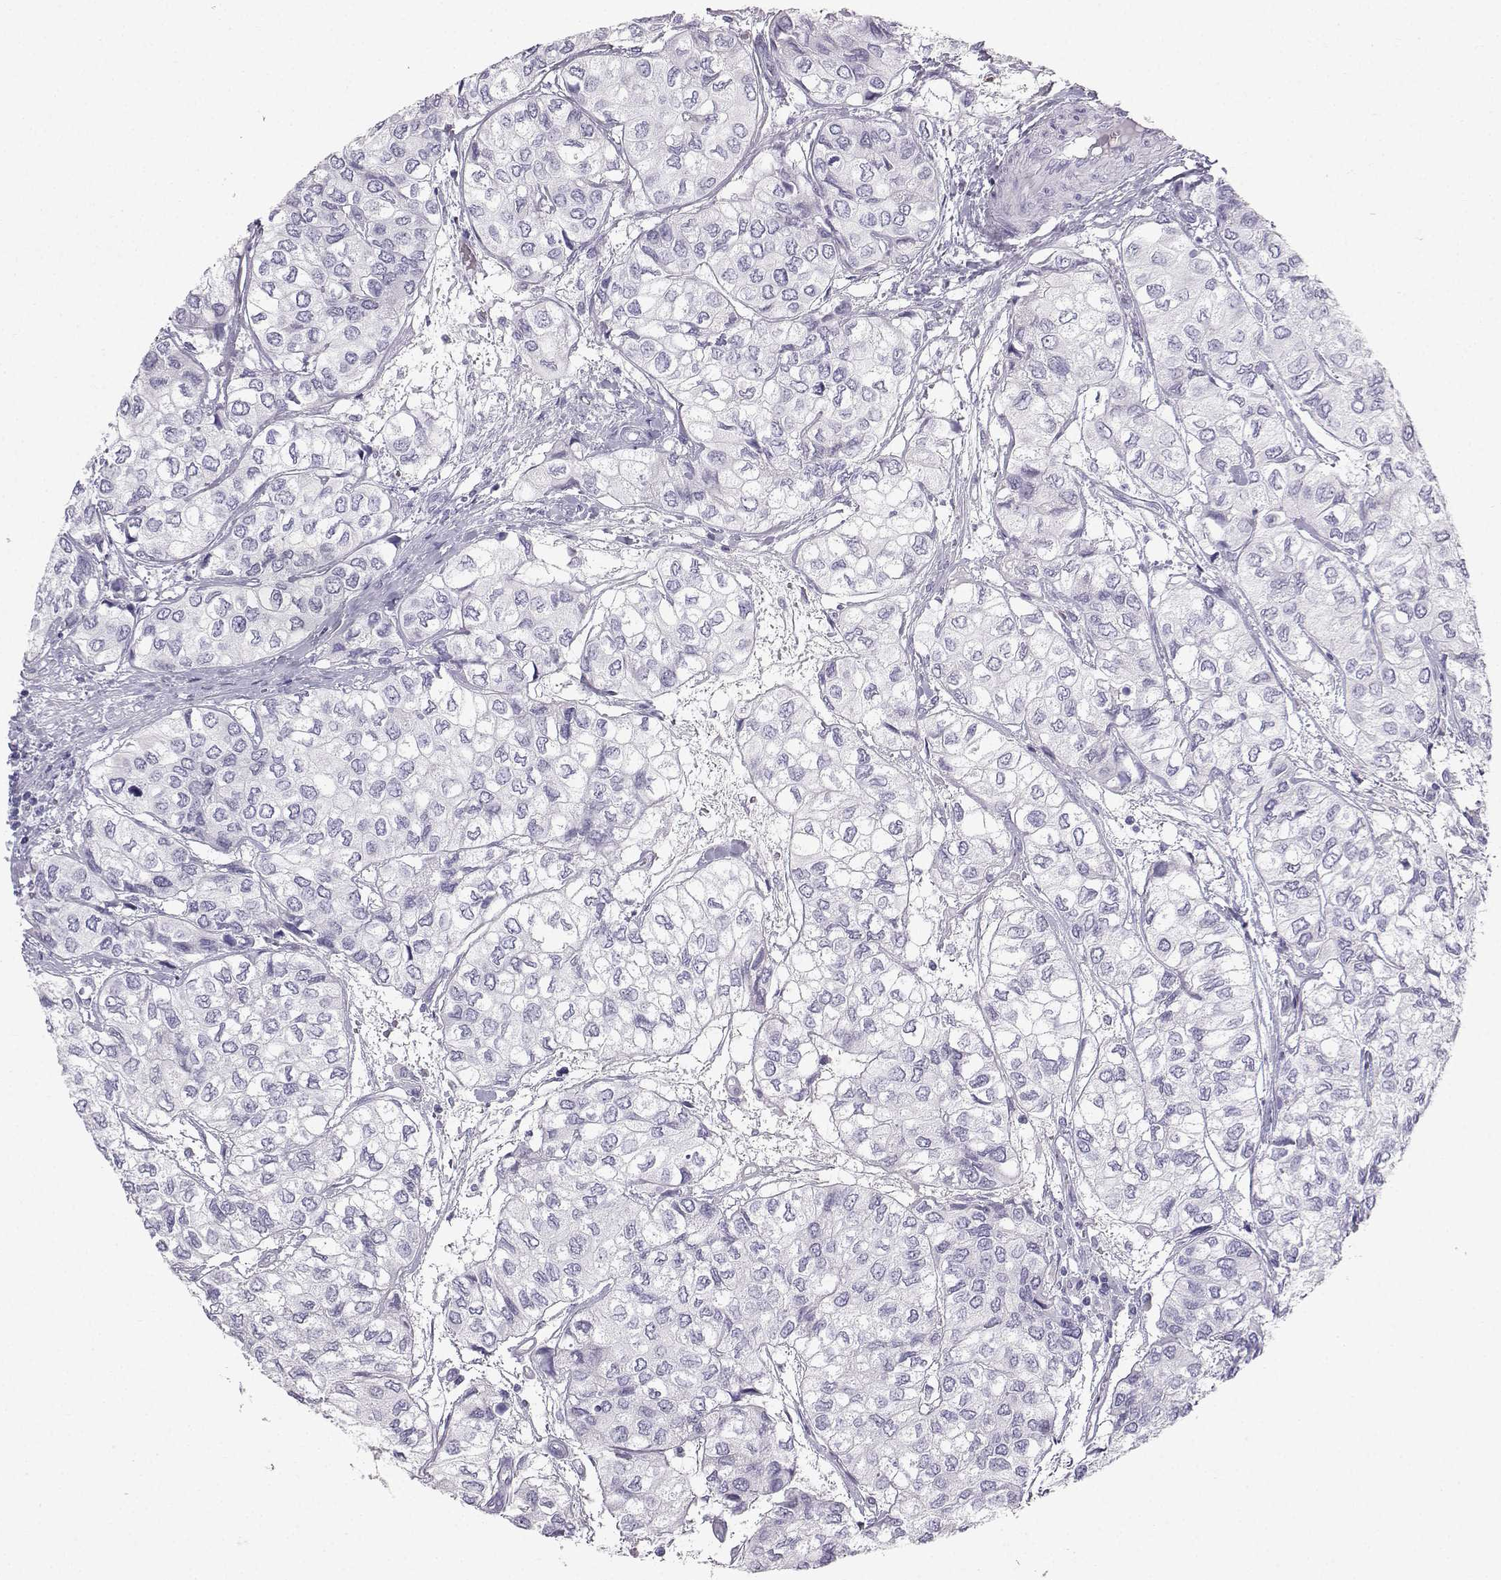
{"staining": {"intensity": "negative", "quantity": "none", "location": "none"}, "tissue": "urothelial cancer", "cell_type": "Tumor cells", "image_type": "cancer", "snomed": [{"axis": "morphology", "description": "Urothelial carcinoma, High grade"}, {"axis": "topography", "description": "Urinary bladder"}], "caption": "This photomicrograph is of urothelial cancer stained with immunohistochemistry (IHC) to label a protein in brown with the nuclei are counter-stained blue. There is no expression in tumor cells.", "gene": "IQCD", "patient": {"sex": "male", "age": 73}}